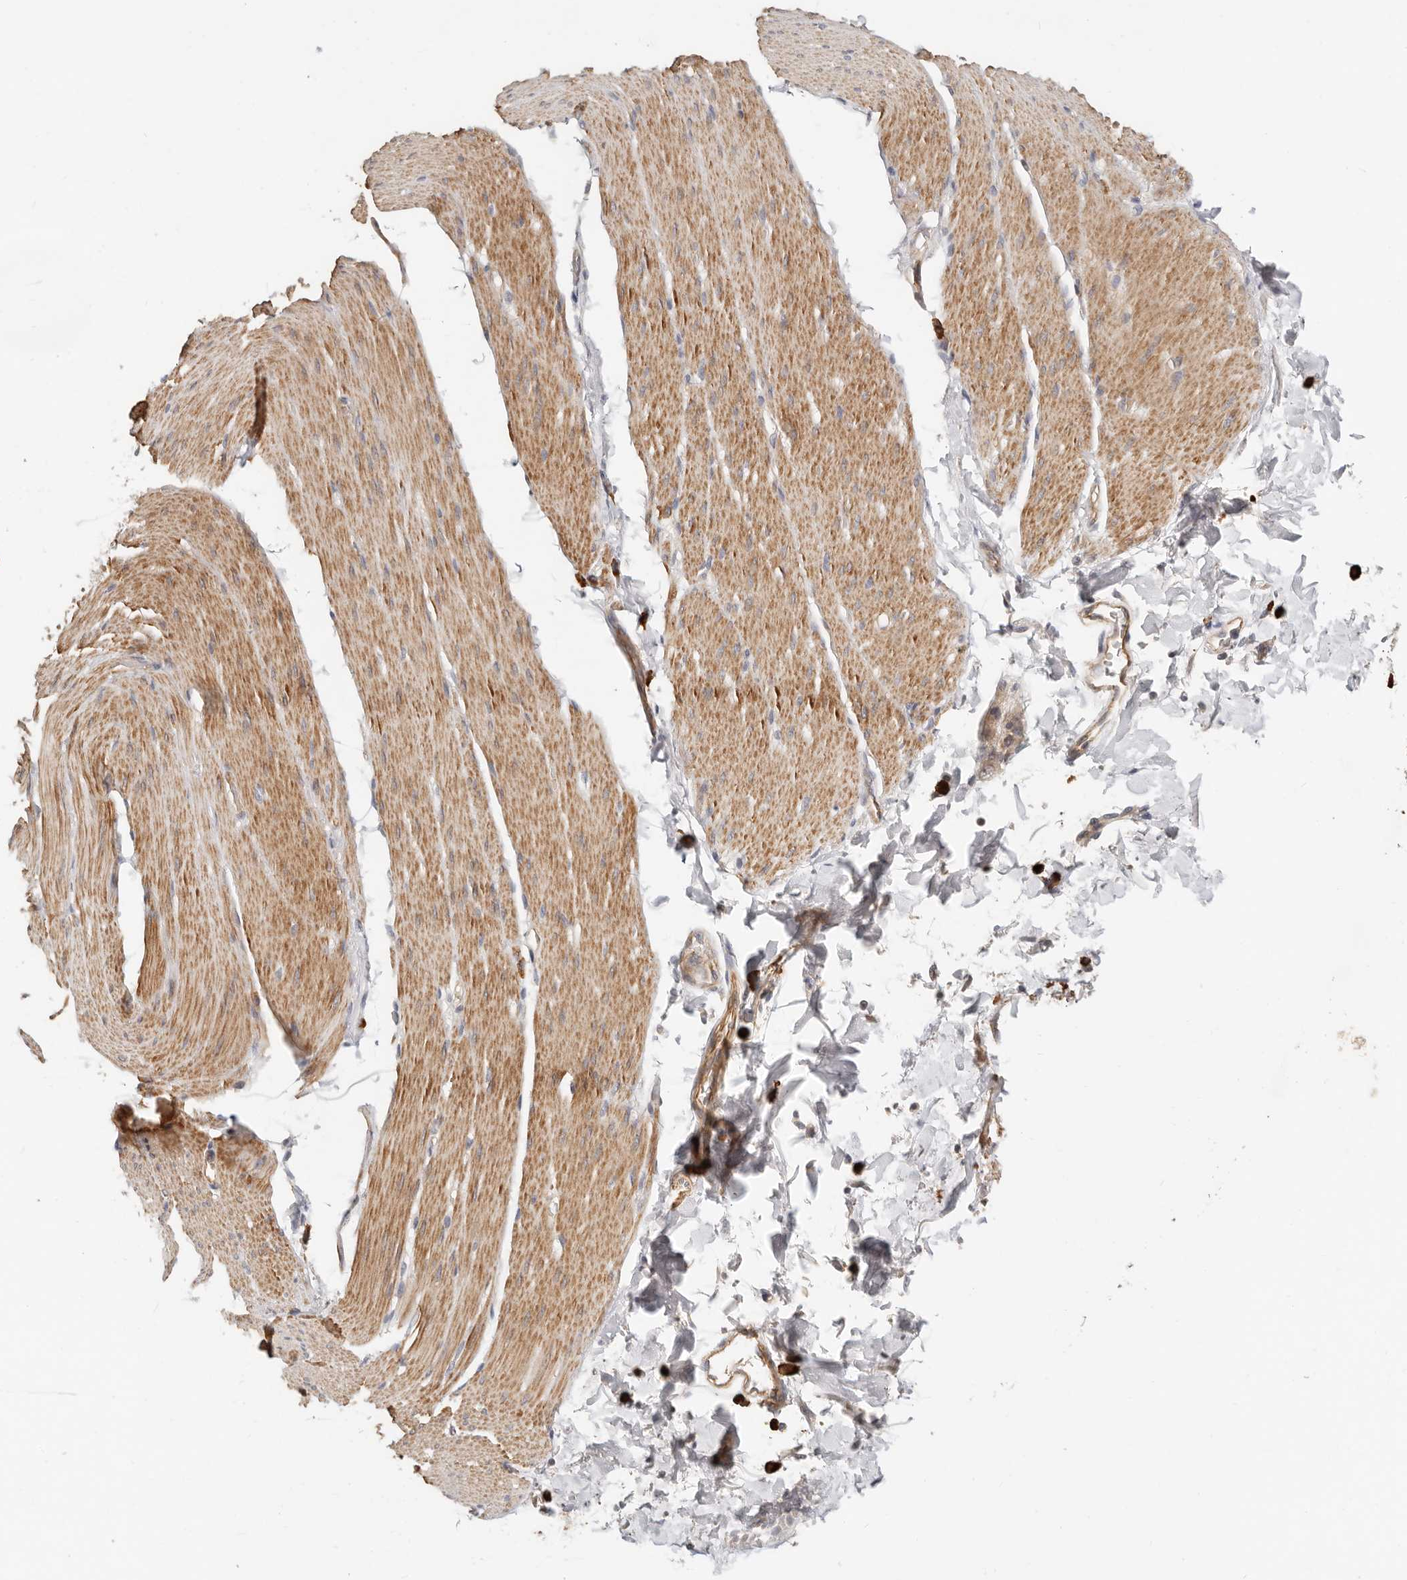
{"staining": {"intensity": "moderate", "quantity": ">75%", "location": "cytoplasmic/membranous"}, "tissue": "smooth muscle", "cell_type": "Smooth muscle cells", "image_type": "normal", "snomed": [{"axis": "morphology", "description": "Normal tissue, NOS"}, {"axis": "topography", "description": "Smooth muscle"}, {"axis": "topography", "description": "Small intestine"}], "caption": "Immunohistochemistry (IHC) micrograph of unremarkable smooth muscle: human smooth muscle stained using IHC exhibits medium levels of moderate protein expression localized specifically in the cytoplasmic/membranous of smooth muscle cells, appearing as a cytoplasmic/membranous brown color.", "gene": "ZRANB1", "patient": {"sex": "female", "age": 84}}